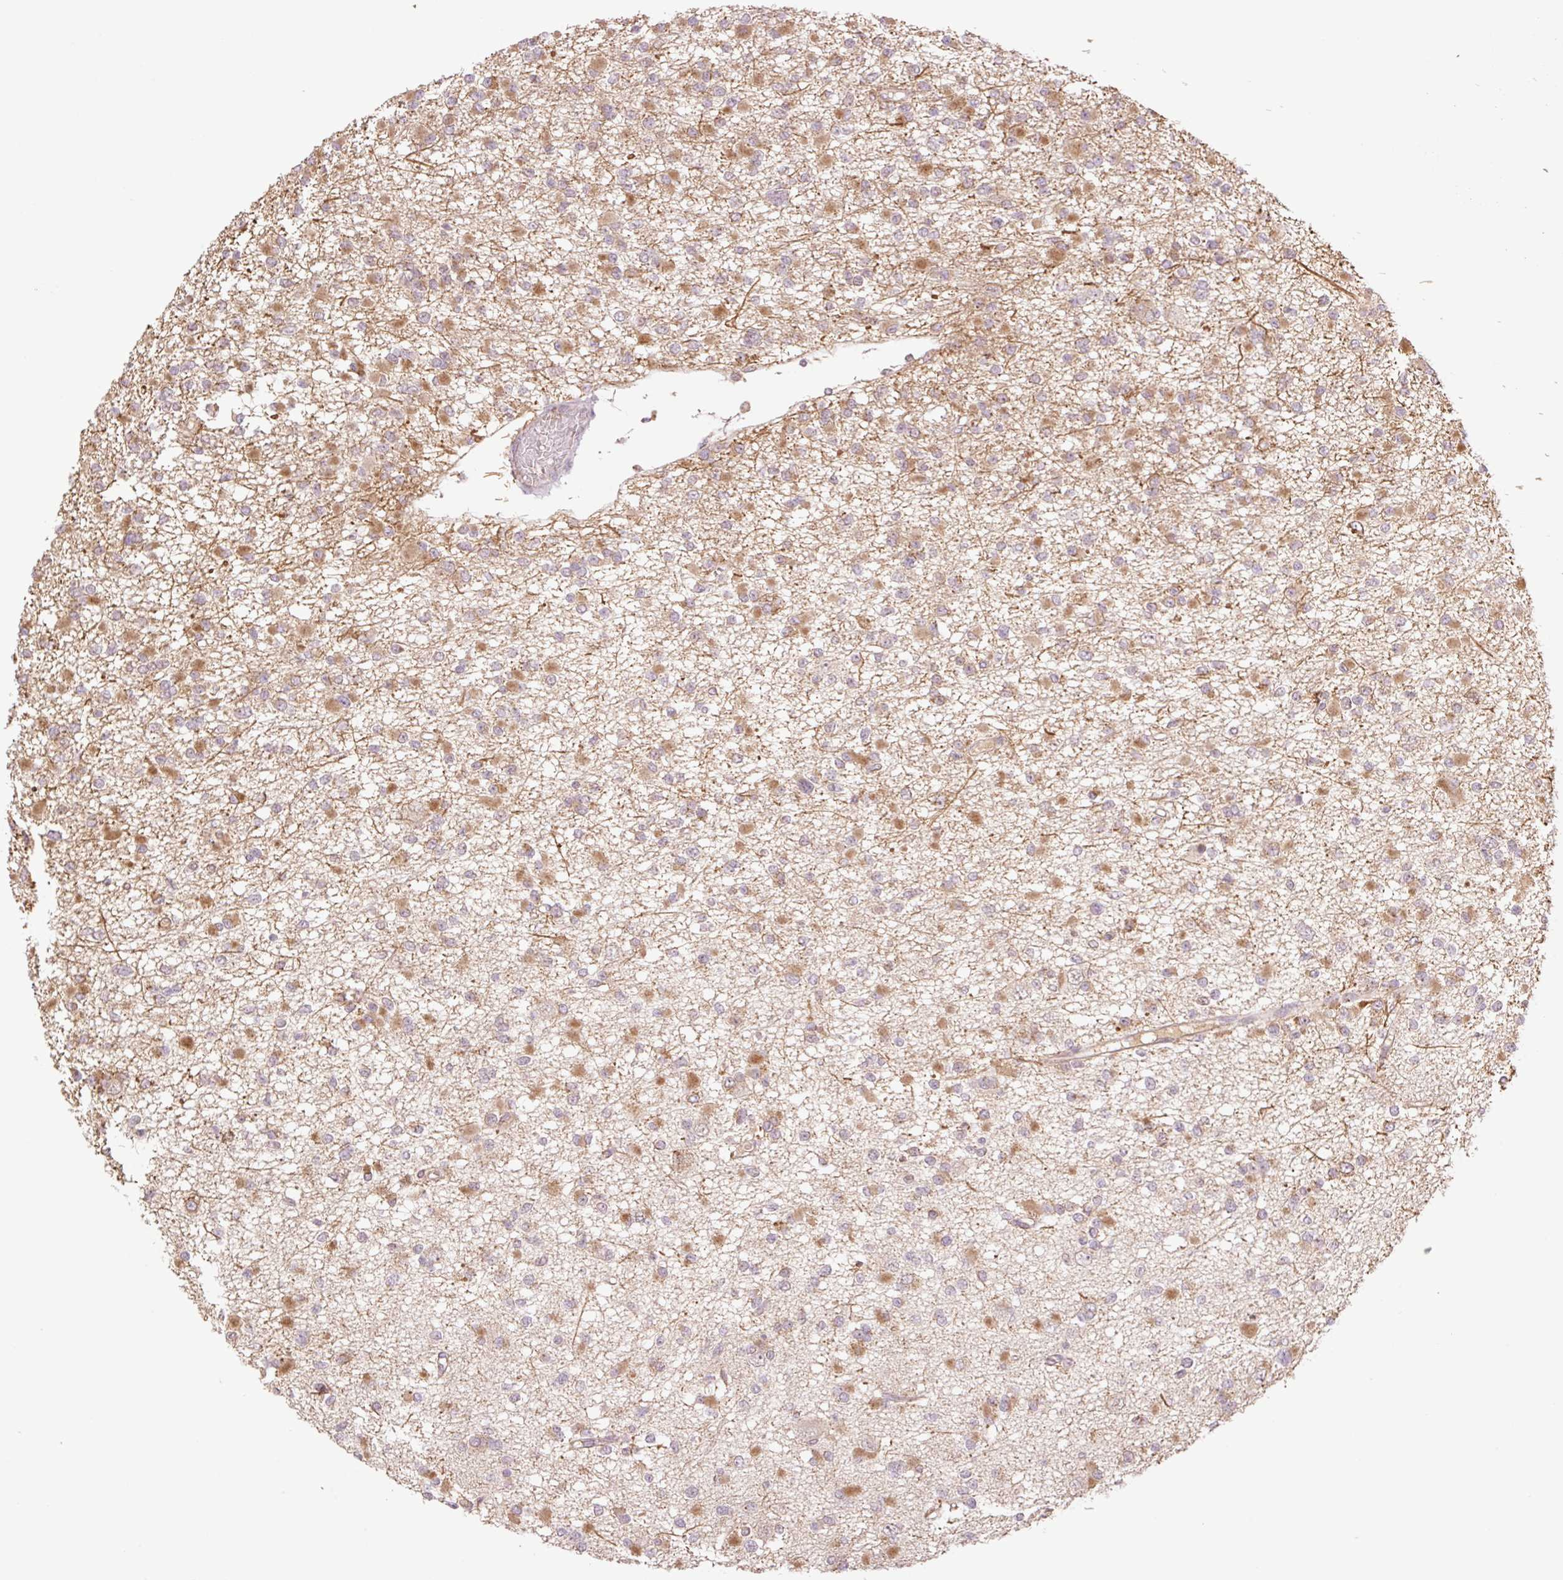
{"staining": {"intensity": "moderate", "quantity": "25%-75%", "location": "cytoplasmic/membranous,nuclear"}, "tissue": "glioma", "cell_type": "Tumor cells", "image_type": "cancer", "snomed": [{"axis": "morphology", "description": "Glioma, malignant, Low grade"}, {"axis": "topography", "description": "Brain"}], "caption": "Human glioma stained with a protein marker shows moderate staining in tumor cells.", "gene": "YJU2B", "patient": {"sex": "female", "age": 22}}